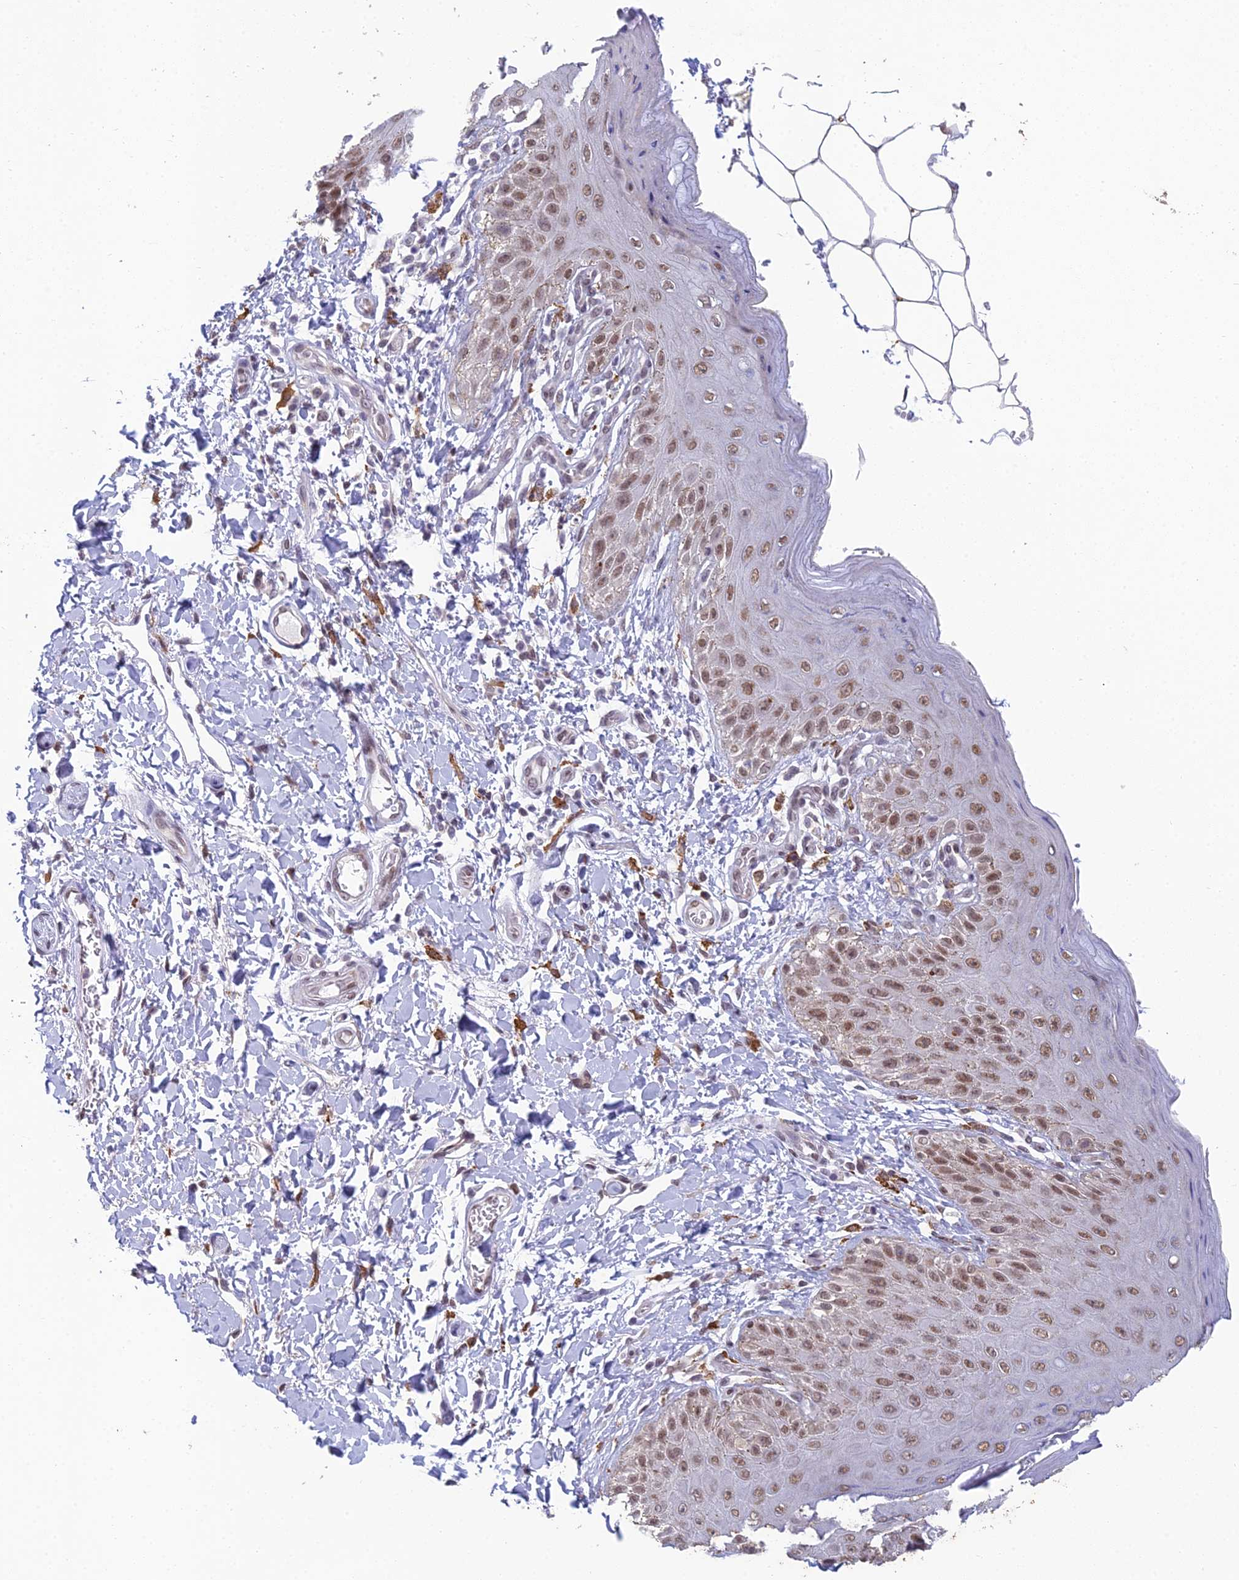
{"staining": {"intensity": "moderate", "quantity": ">75%", "location": "nuclear"}, "tissue": "skin", "cell_type": "Epidermal cells", "image_type": "normal", "snomed": [{"axis": "morphology", "description": "Normal tissue, NOS"}, {"axis": "topography", "description": "Anal"}], "caption": "Epidermal cells exhibit medium levels of moderate nuclear staining in approximately >75% of cells in unremarkable skin.", "gene": "ABHD17A", "patient": {"sex": "male", "age": 44}}